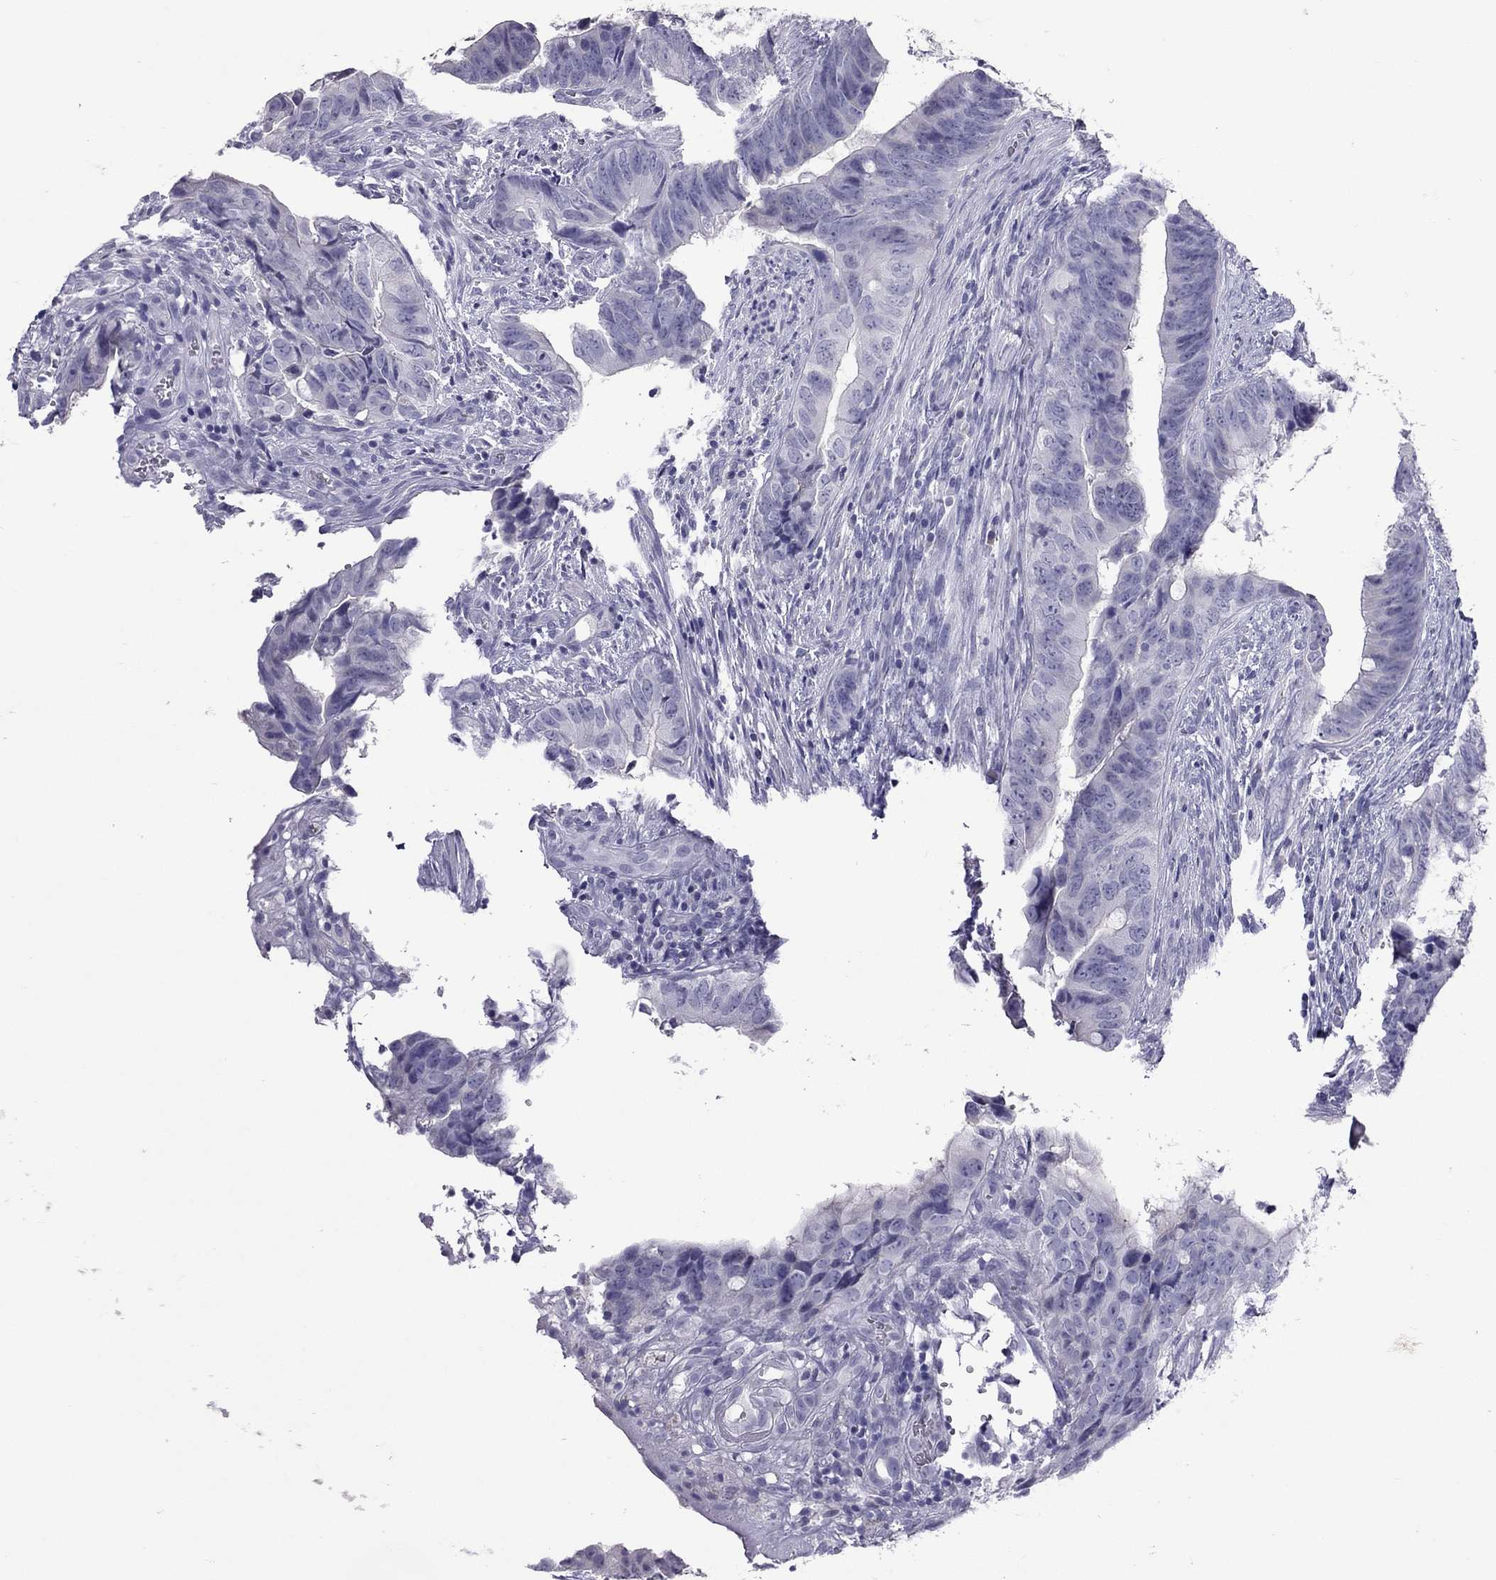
{"staining": {"intensity": "negative", "quantity": "none", "location": "none"}, "tissue": "colorectal cancer", "cell_type": "Tumor cells", "image_type": "cancer", "snomed": [{"axis": "morphology", "description": "Adenocarcinoma, NOS"}, {"axis": "topography", "description": "Colon"}], "caption": "DAB (3,3'-diaminobenzidine) immunohistochemical staining of human colorectal adenocarcinoma shows no significant expression in tumor cells.", "gene": "MUC16", "patient": {"sex": "female", "age": 82}}